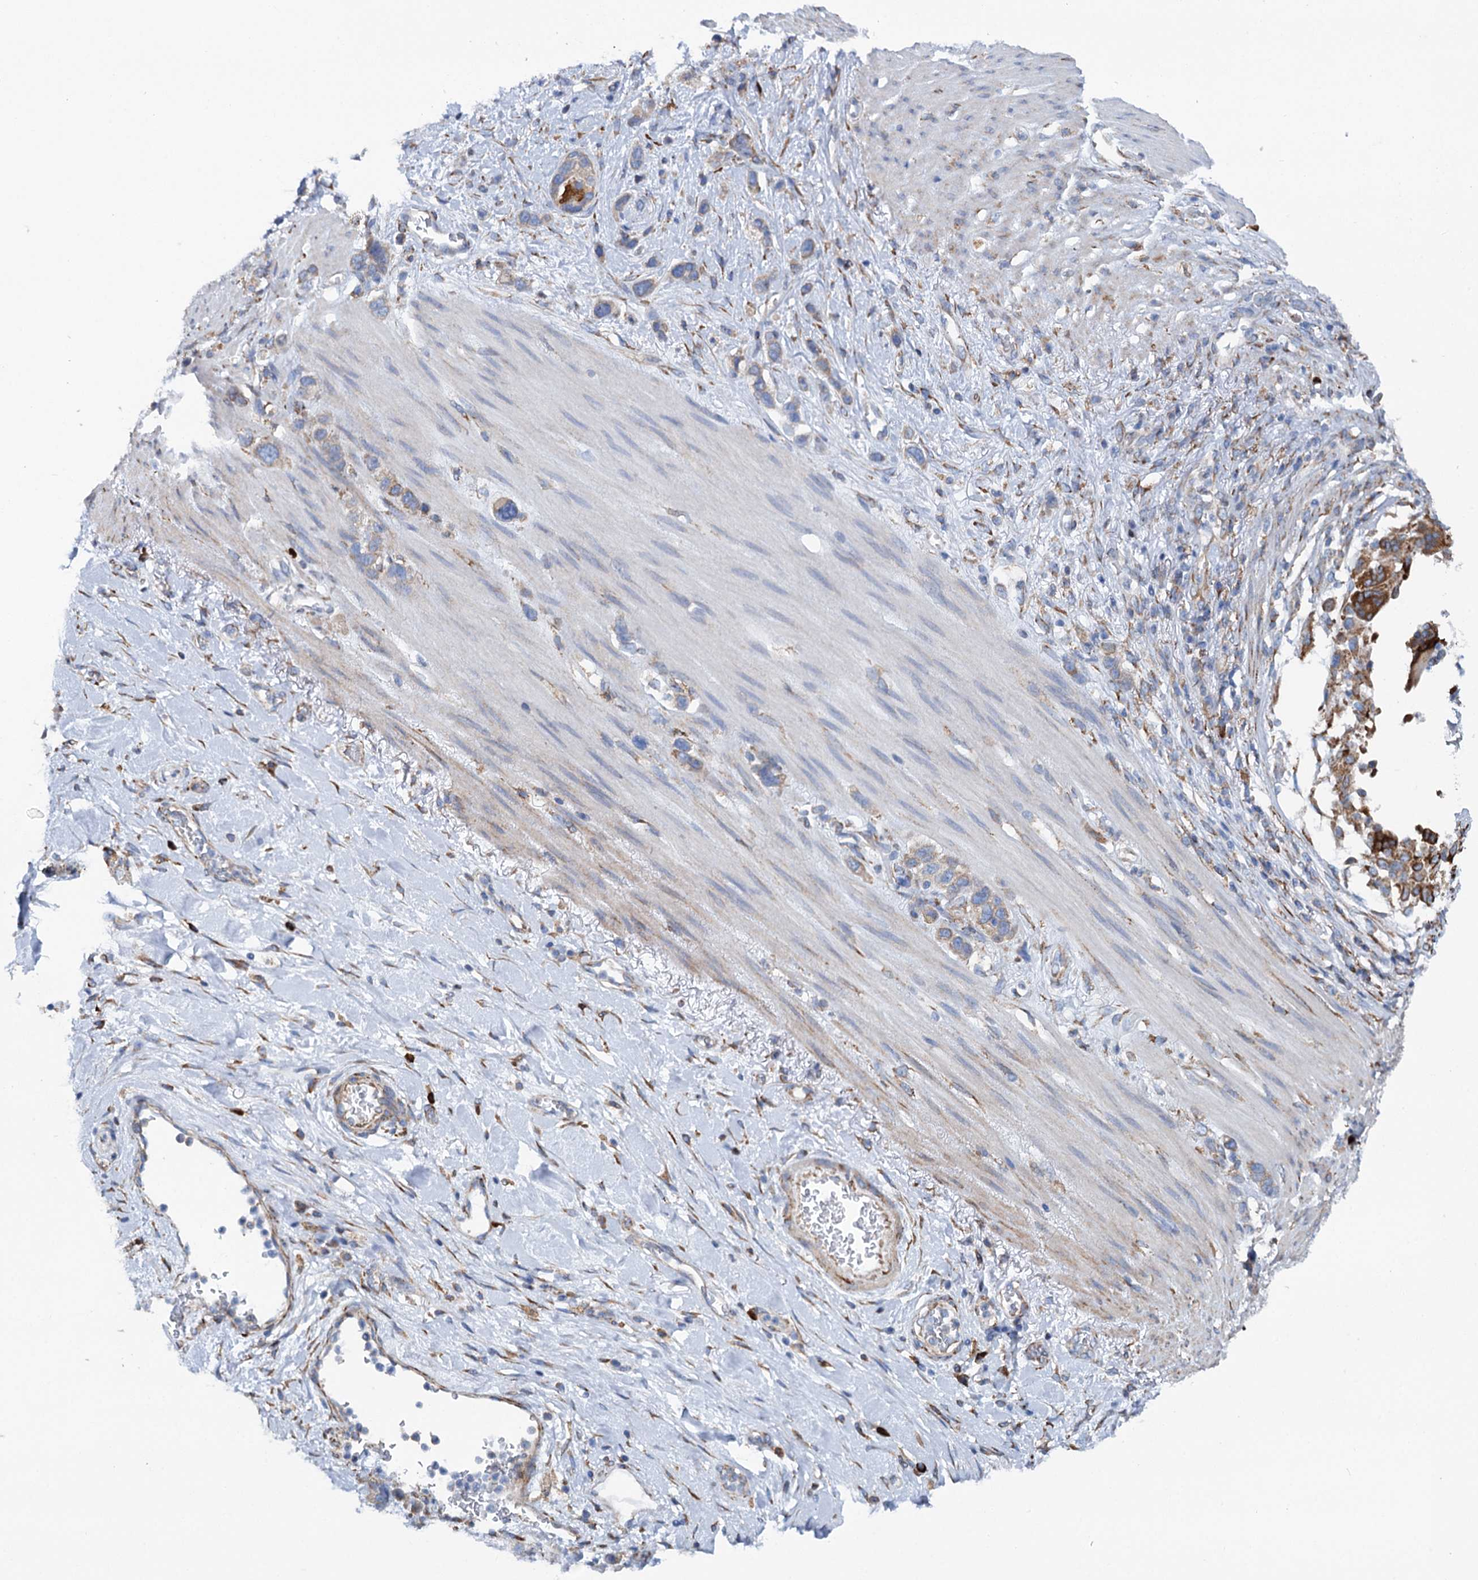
{"staining": {"intensity": "weak", "quantity": "25%-75%", "location": "cytoplasmic/membranous"}, "tissue": "stomach cancer", "cell_type": "Tumor cells", "image_type": "cancer", "snomed": [{"axis": "morphology", "description": "Adenocarcinoma, NOS"}, {"axis": "morphology", "description": "Adenocarcinoma, High grade"}, {"axis": "topography", "description": "Stomach, upper"}, {"axis": "topography", "description": "Stomach, lower"}], "caption": "Protein staining by immunohistochemistry (IHC) demonstrates weak cytoplasmic/membranous positivity in about 25%-75% of tumor cells in stomach cancer. The protein of interest is stained brown, and the nuclei are stained in blue (DAB IHC with brightfield microscopy, high magnification).", "gene": "SHE", "patient": {"sex": "female", "age": 65}}